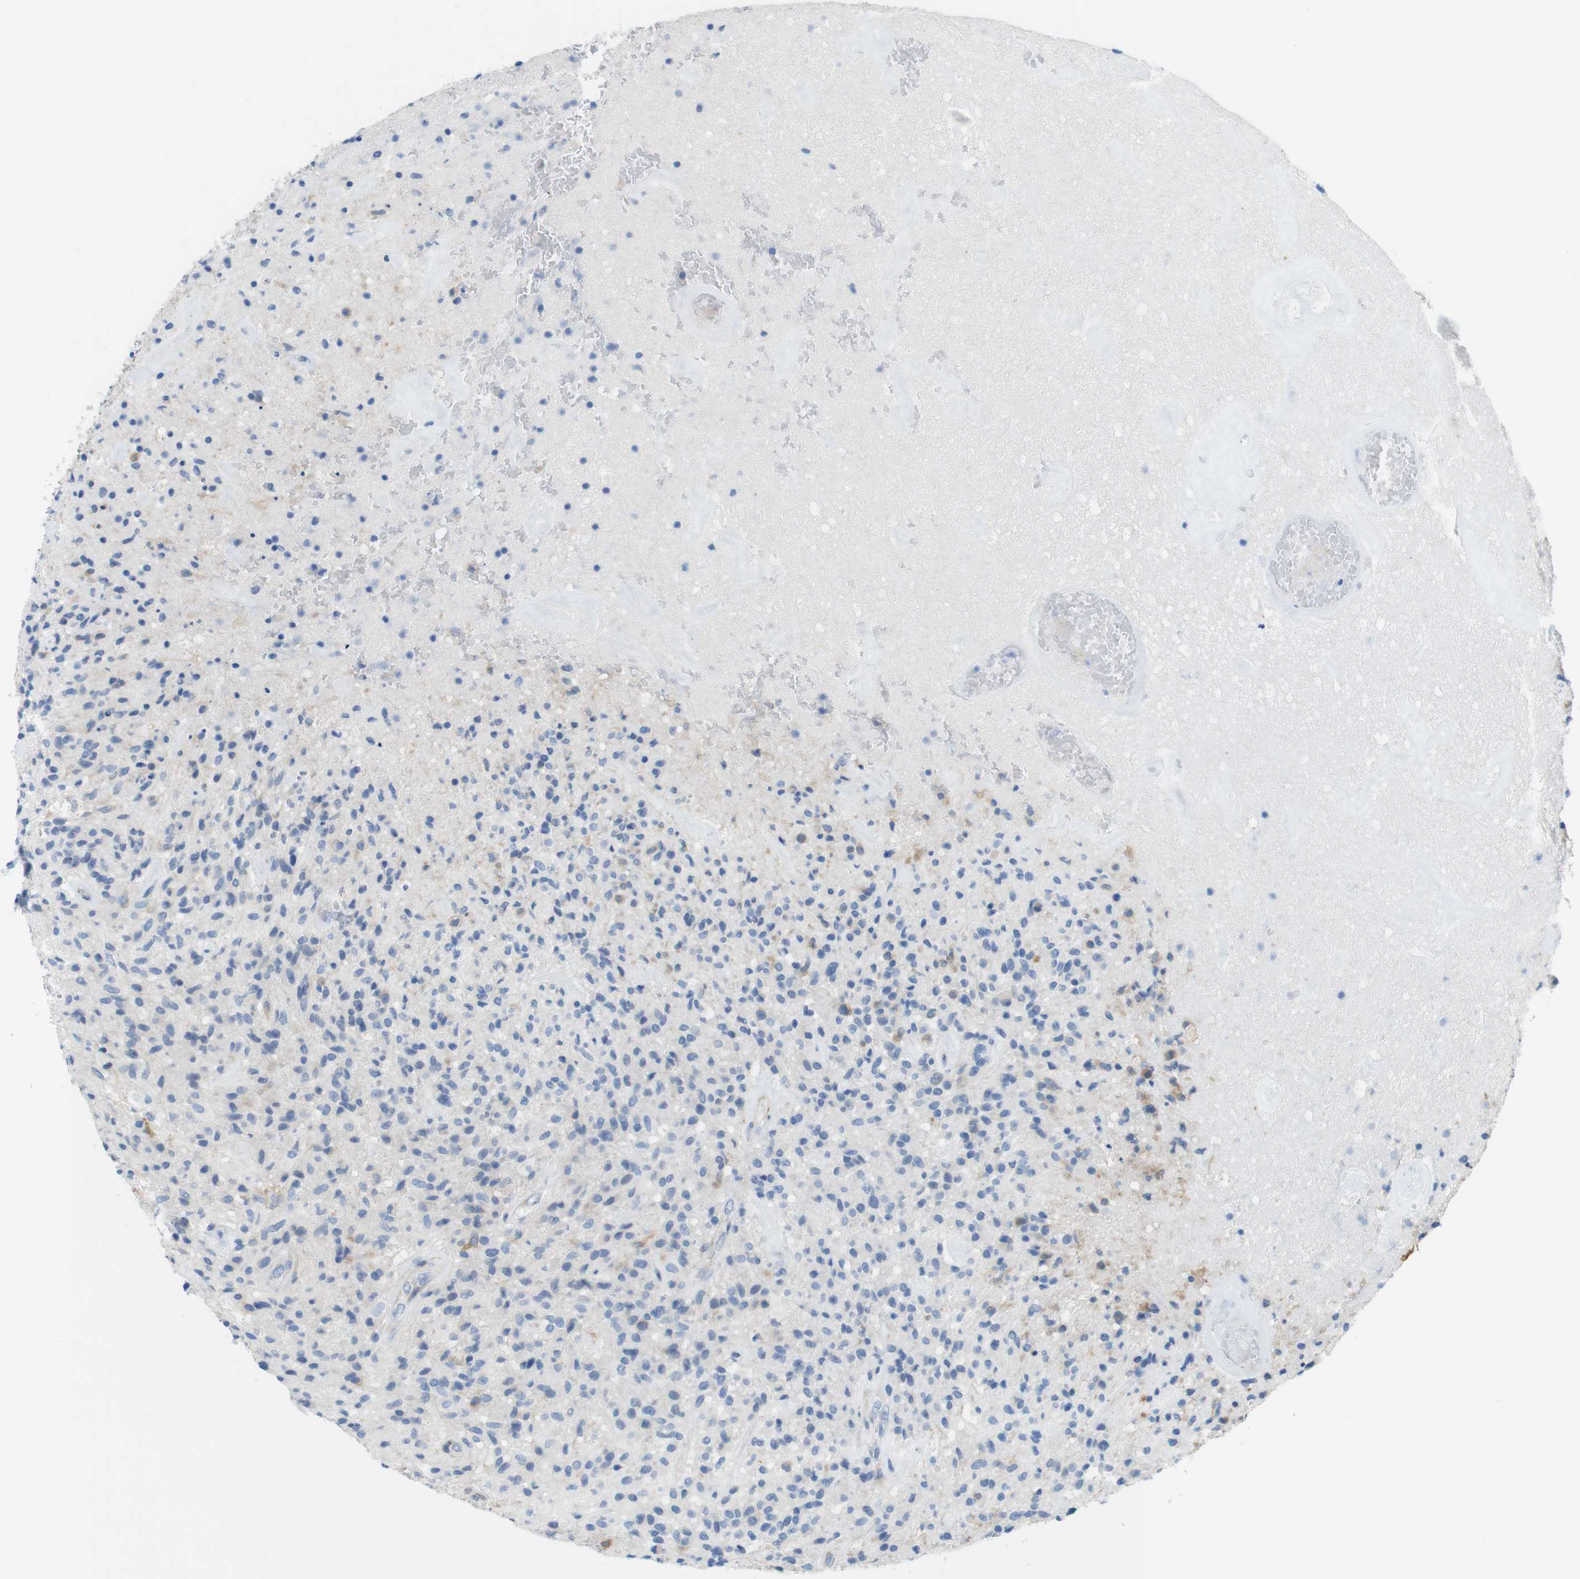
{"staining": {"intensity": "negative", "quantity": "none", "location": "none"}, "tissue": "glioma", "cell_type": "Tumor cells", "image_type": "cancer", "snomed": [{"axis": "morphology", "description": "Glioma, malignant, High grade"}, {"axis": "topography", "description": "Brain"}], "caption": "Immunohistochemical staining of human glioma reveals no significant staining in tumor cells.", "gene": "CLMN", "patient": {"sex": "male", "age": 71}}